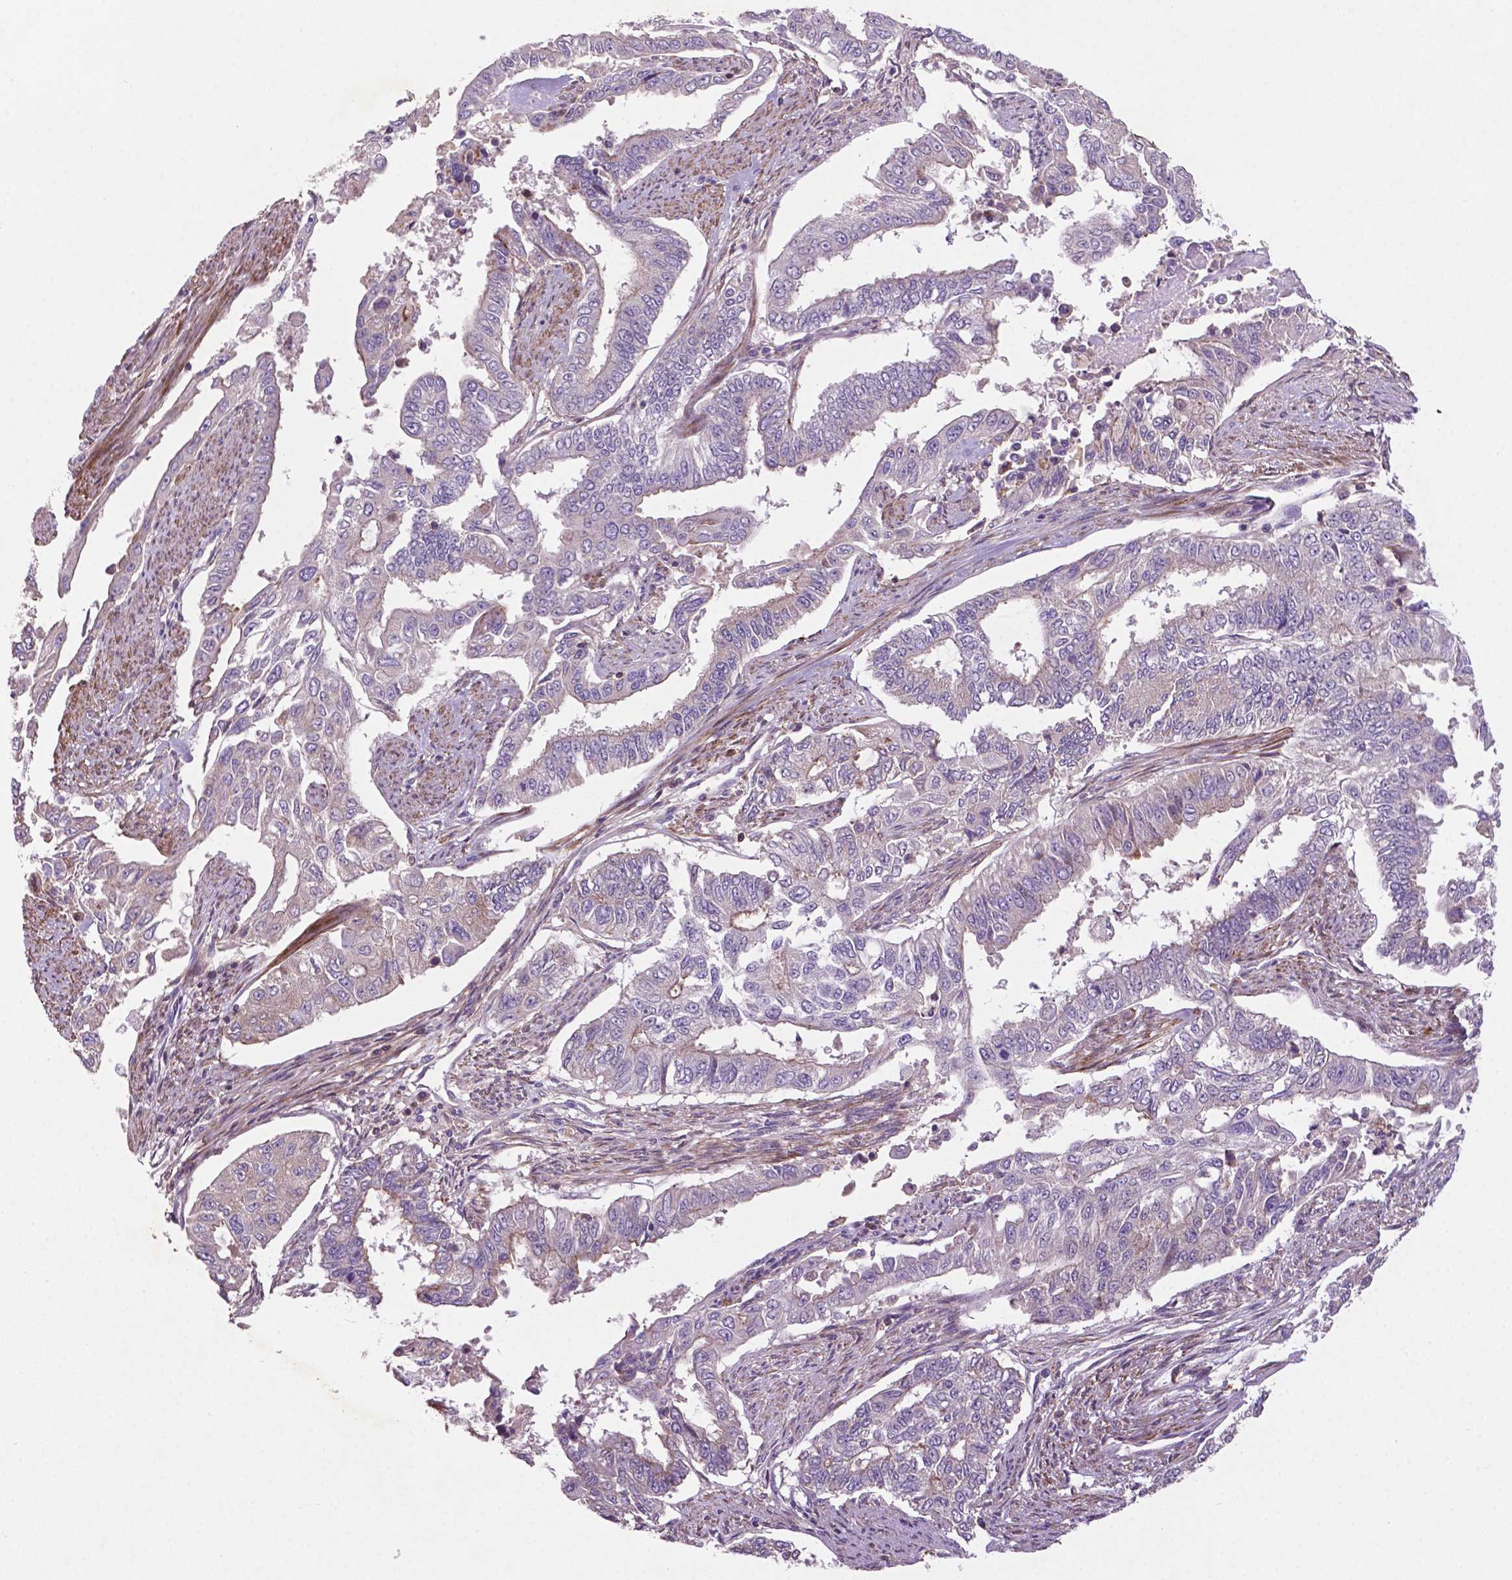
{"staining": {"intensity": "negative", "quantity": "none", "location": "none"}, "tissue": "endometrial cancer", "cell_type": "Tumor cells", "image_type": "cancer", "snomed": [{"axis": "morphology", "description": "Adenocarcinoma, NOS"}, {"axis": "topography", "description": "Uterus"}], "caption": "Photomicrograph shows no protein expression in tumor cells of endometrial cancer tissue.", "gene": "BMP4", "patient": {"sex": "female", "age": 59}}